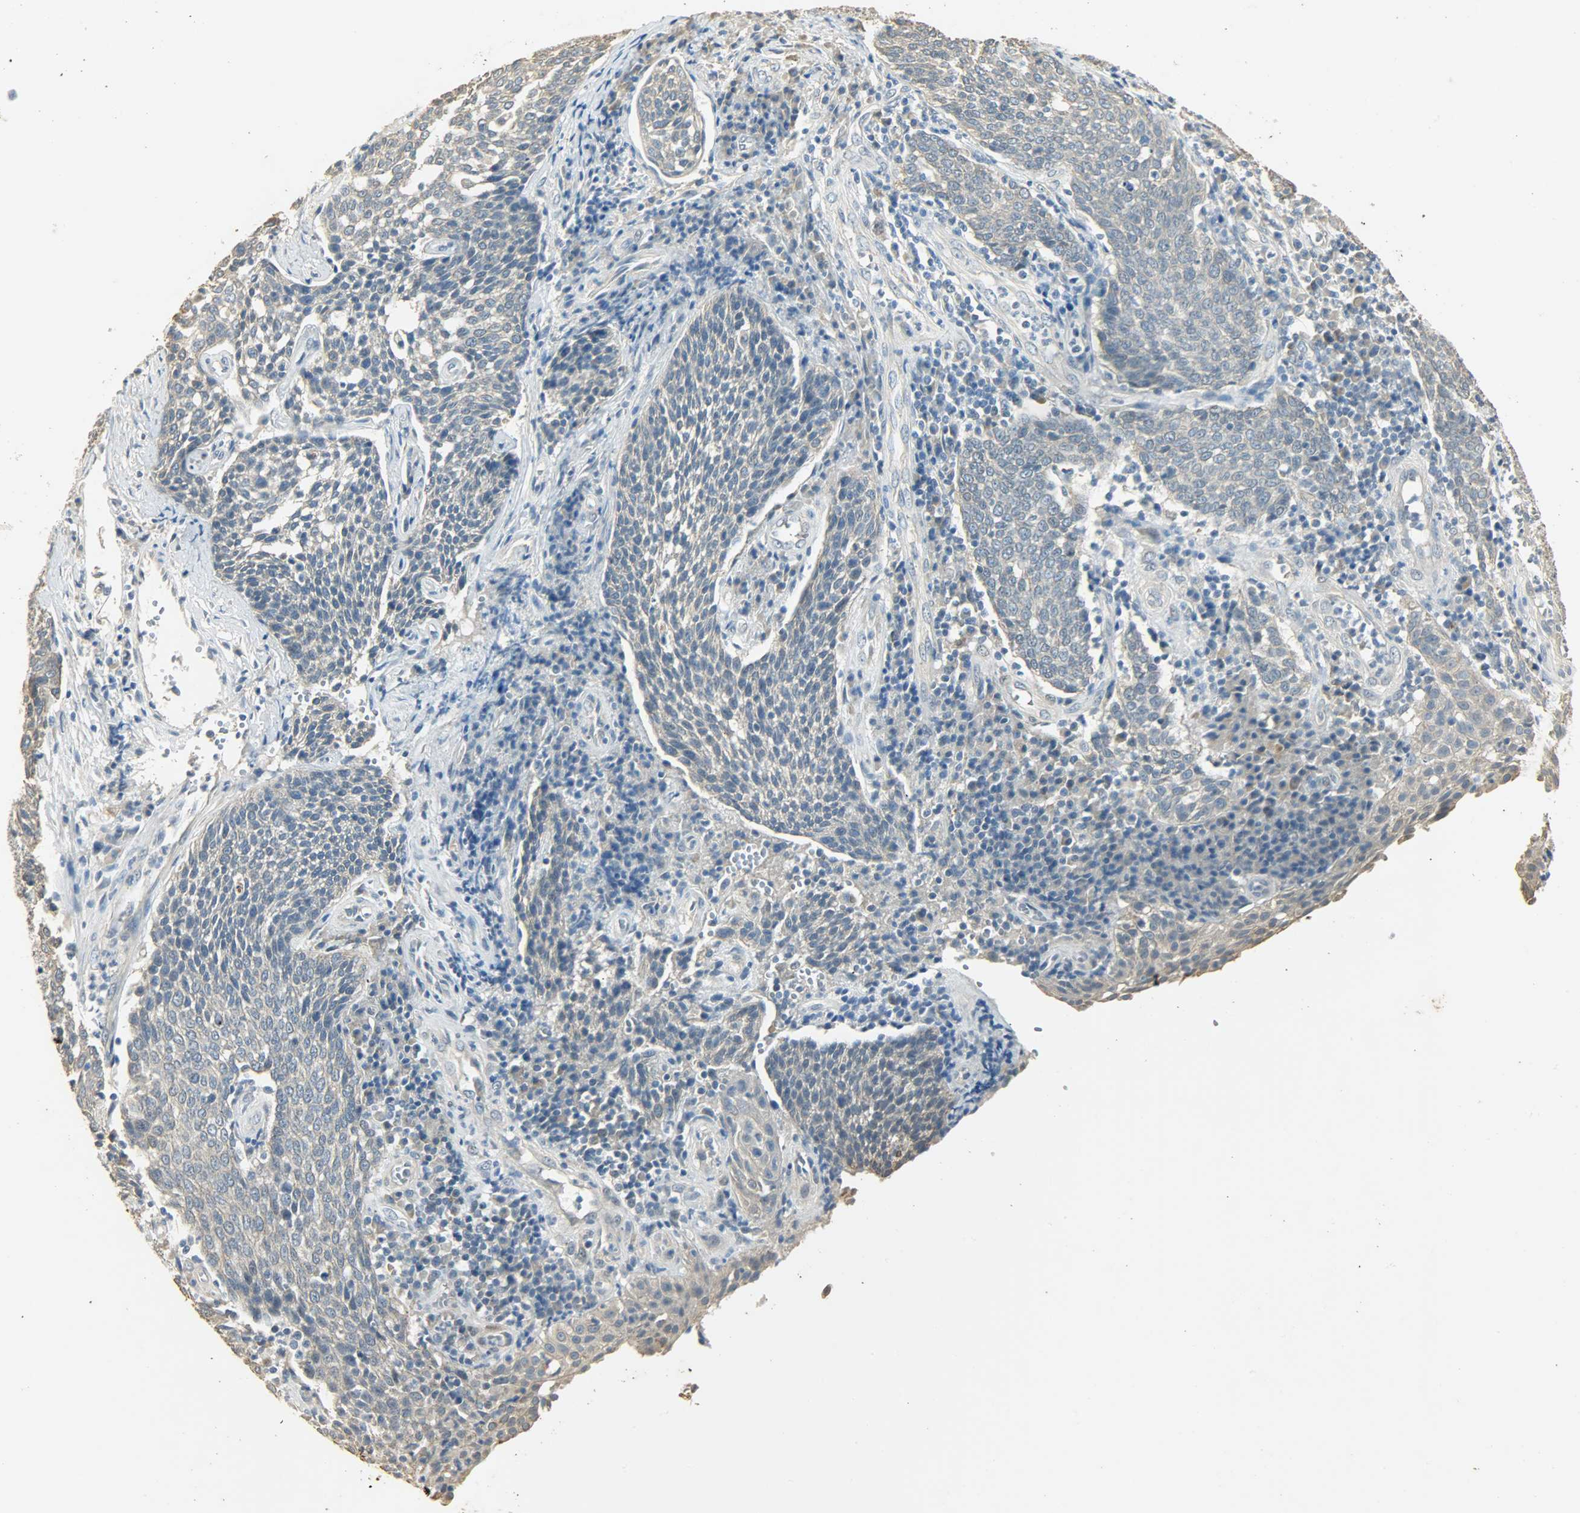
{"staining": {"intensity": "weak", "quantity": "25%-75%", "location": "cytoplasmic/membranous"}, "tissue": "cervical cancer", "cell_type": "Tumor cells", "image_type": "cancer", "snomed": [{"axis": "morphology", "description": "Squamous cell carcinoma, NOS"}, {"axis": "topography", "description": "Cervix"}], "caption": "An IHC histopathology image of tumor tissue is shown. Protein staining in brown highlights weak cytoplasmic/membranous positivity in cervical squamous cell carcinoma within tumor cells.", "gene": "USP13", "patient": {"sex": "female", "age": 34}}